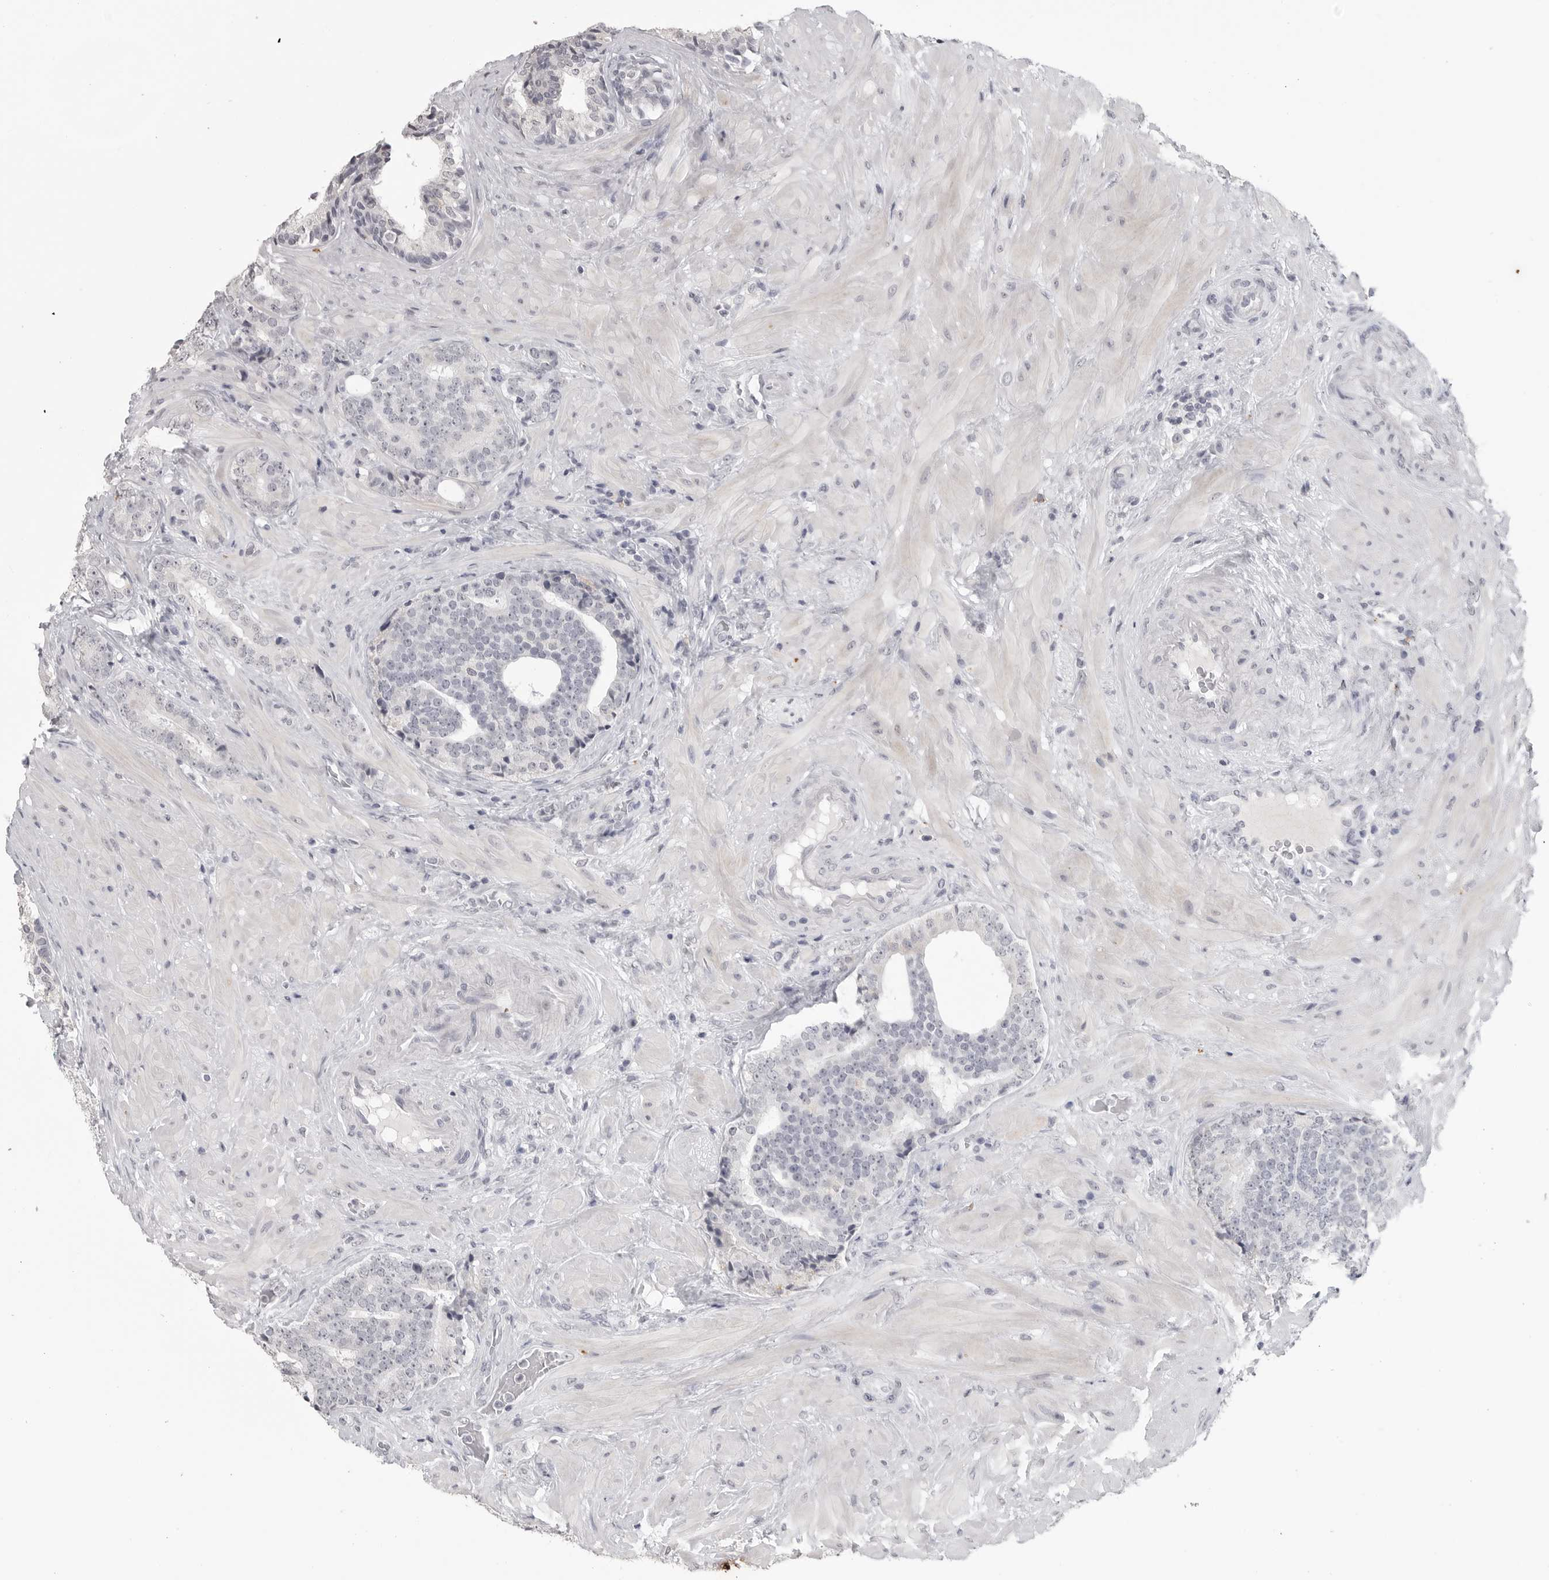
{"staining": {"intensity": "negative", "quantity": "none", "location": "none"}, "tissue": "prostate cancer", "cell_type": "Tumor cells", "image_type": "cancer", "snomed": [{"axis": "morphology", "description": "Adenocarcinoma, High grade"}, {"axis": "topography", "description": "Prostate"}], "caption": "Immunohistochemistry (IHC) of human prostate cancer demonstrates no staining in tumor cells. (IHC, brightfield microscopy, high magnification).", "gene": "PRSS1", "patient": {"sex": "male", "age": 56}}